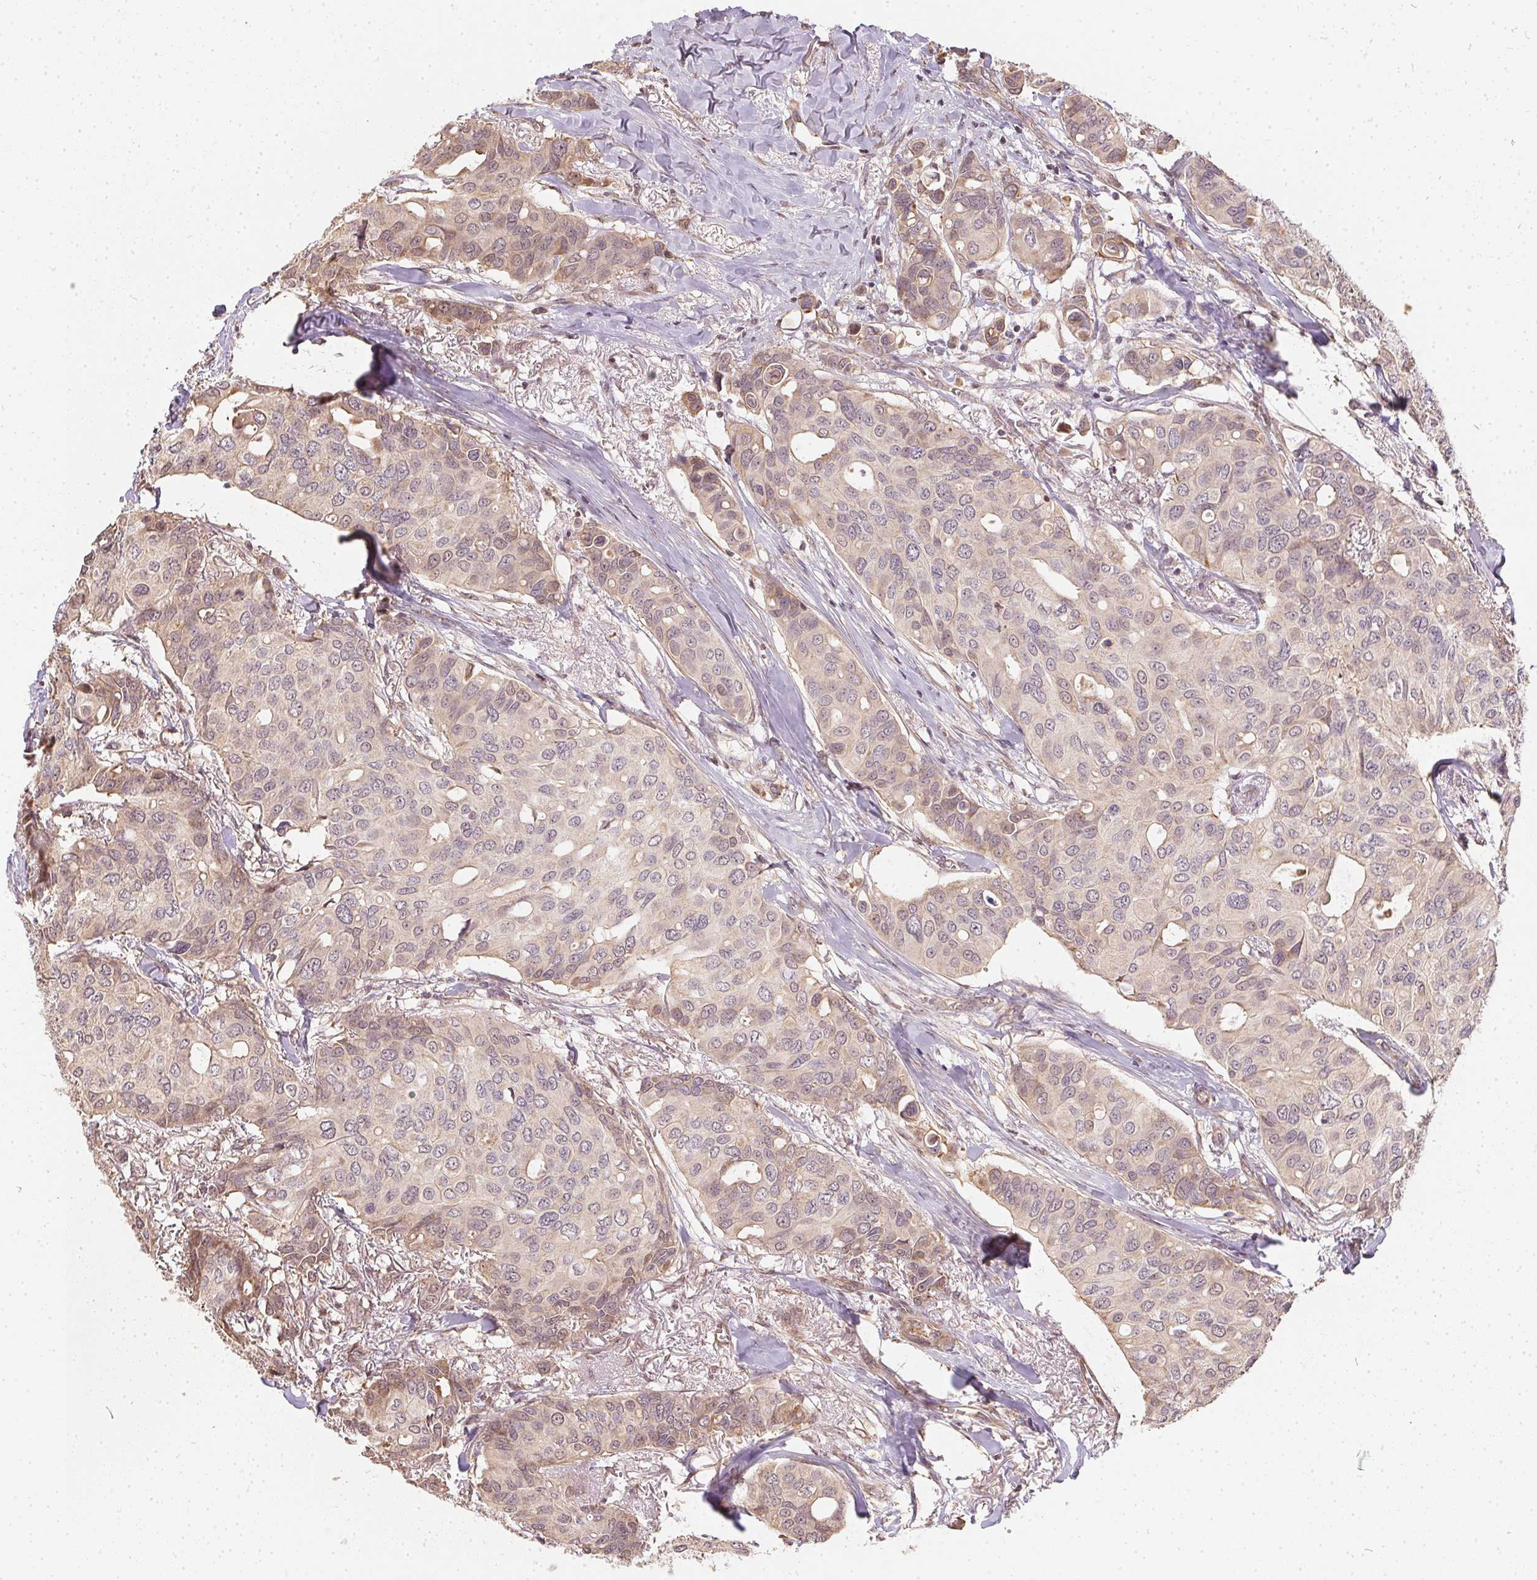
{"staining": {"intensity": "weak", "quantity": "<25%", "location": "cytoplasmic/membranous"}, "tissue": "breast cancer", "cell_type": "Tumor cells", "image_type": "cancer", "snomed": [{"axis": "morphology", "description": "Duct carcinoma"}, {"axis": "topography", "description": "Breast"}], "caption": "High magnification brightfield microscopy of breast cancer stained with DAB (brown) and counterstained with hematoxylin (blue): tumor cells show no significant staining. (IHC, brightfield microscopy, high magnification).", "gene": "REV3L", "patient": {"sex": "female", "age": 54}}